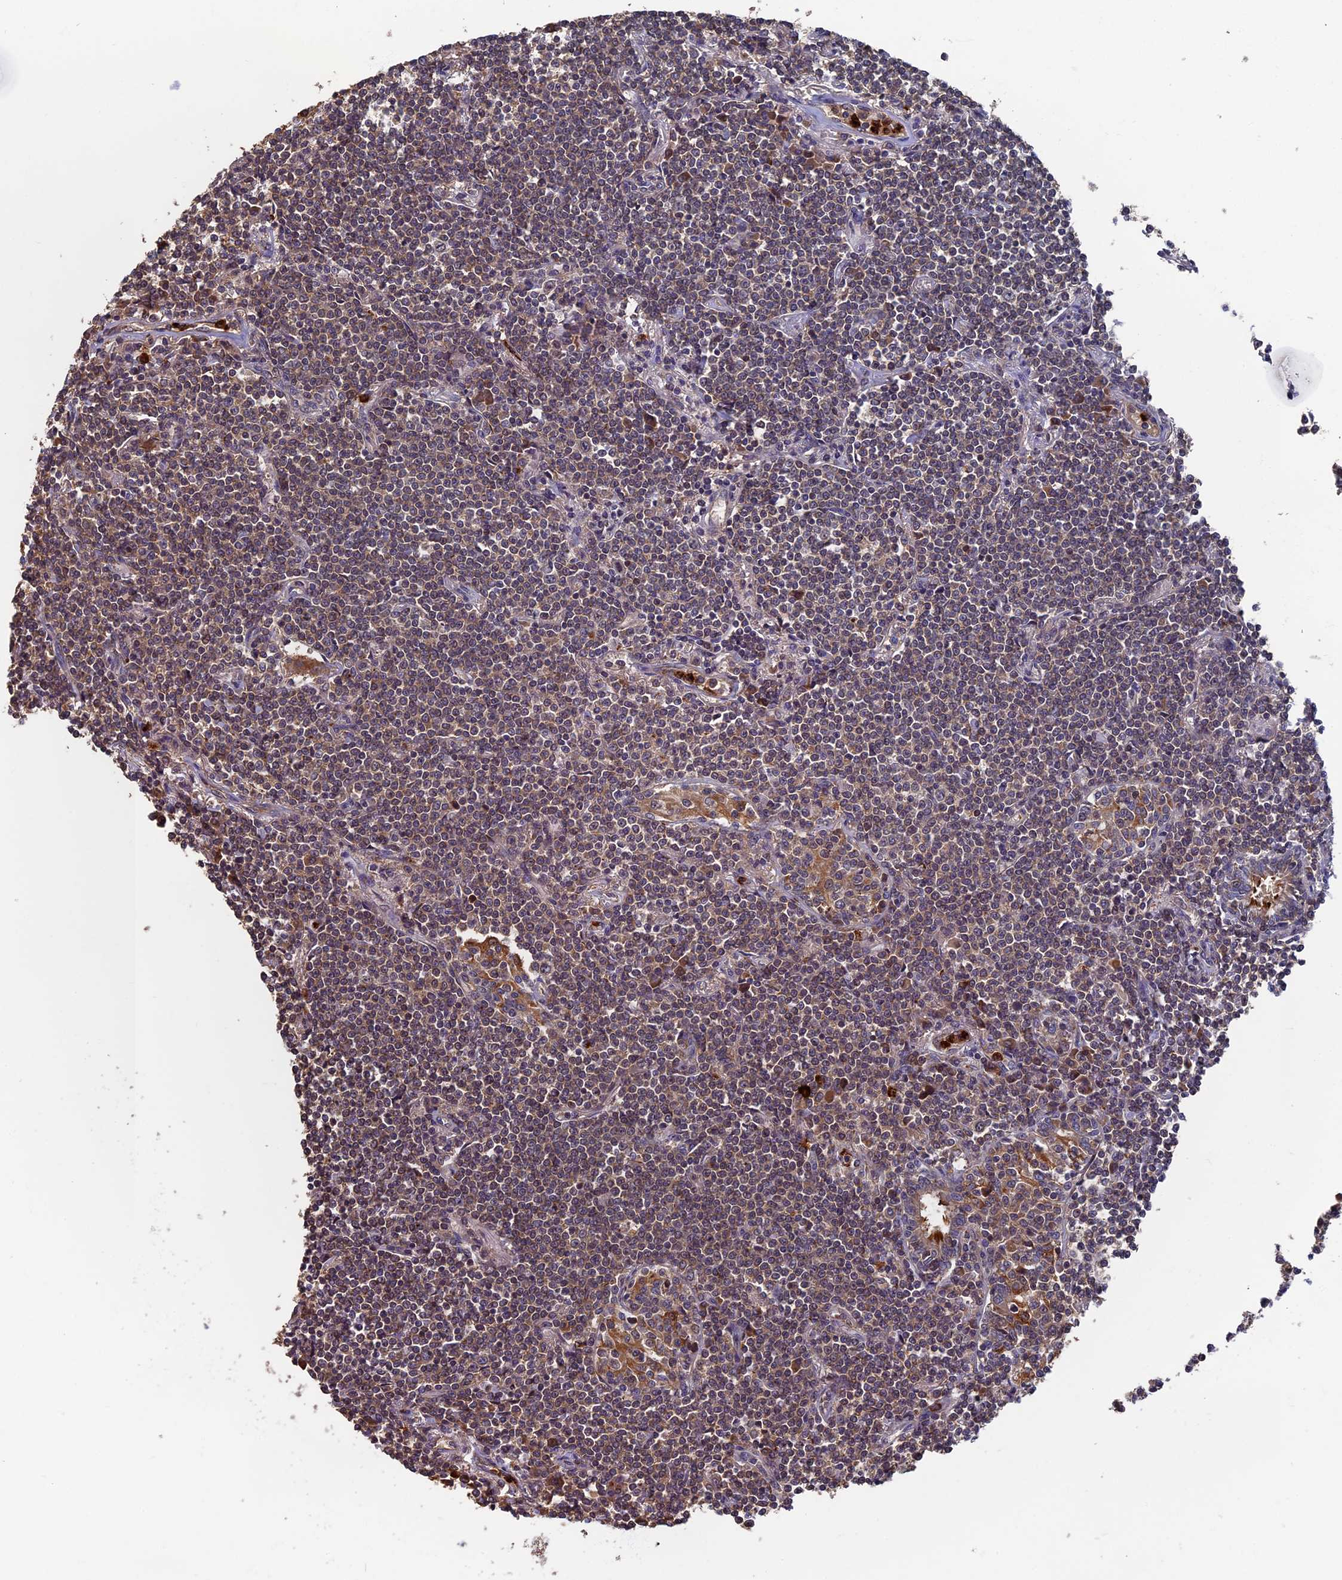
{"staining": {"intensity": "weak", "quantity": "25%-75%", "location": "cytoplasmic/membranous,nuclear"}, "tissue": "lymphoma", "cell_type": "Tumor cells", "image_type": "cancer", "snomed": [{"axis": "morphology", "description": "Malignant lymphoma, non-Hodgkin's type, Low grade"}, {"axis": "topography", "description": "Lung"}], "caption": "Immunohistochemistry histopathology image of neoplastic tissue: human lymphoma stained using immunohistochemistry (IHC) displays low levels of weak protein expression localized specifically in the cytoplasmic/membranous and nuclear of tumor cells, appearing as a cytoplasmic/membranous and nuclear brown color.", "gene": "TNK2", "patient": {"sex": "female", "age": 71}}